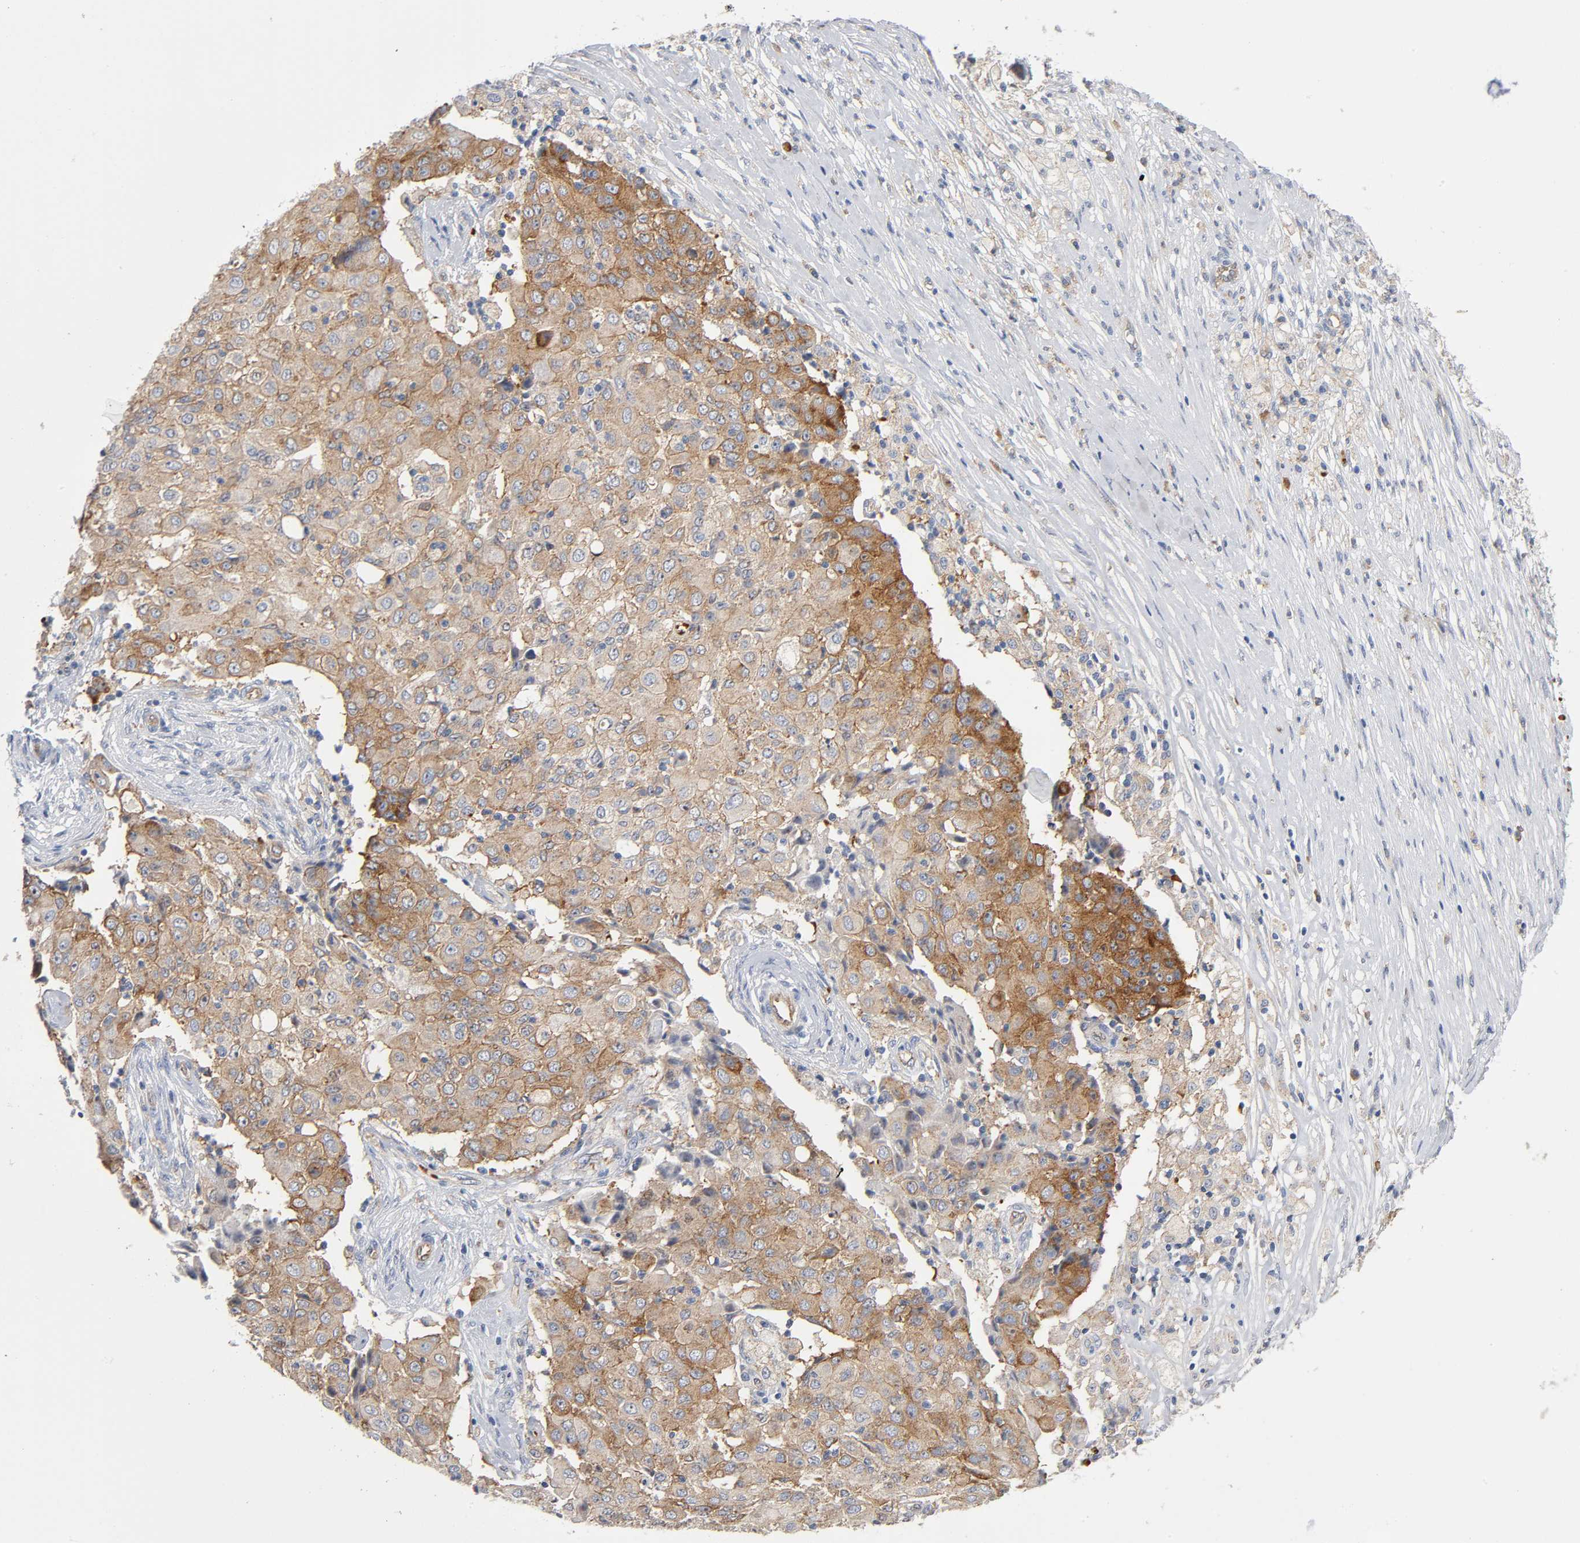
{"staining": {"intensity": "strong", "quantity": ">75%", "location": "cytoplasmic/membranous"}, "tissue": "ovarian cancer", "cell_type": "Tumor cells", "image_type": "cancer", "snomed": [{"axis": "morphology", "description": "Carcinoma, endometroid"}, {"axis": "topography", "description": "Ovary"}], "caption": "Strong cytoplasmic/membranous protein positivity is identified in about >75% of tumor cells in endometroid carcinoma (ovarian).", "gene": "CD2AP", "patient": {"sex": "female", "age": 42}}